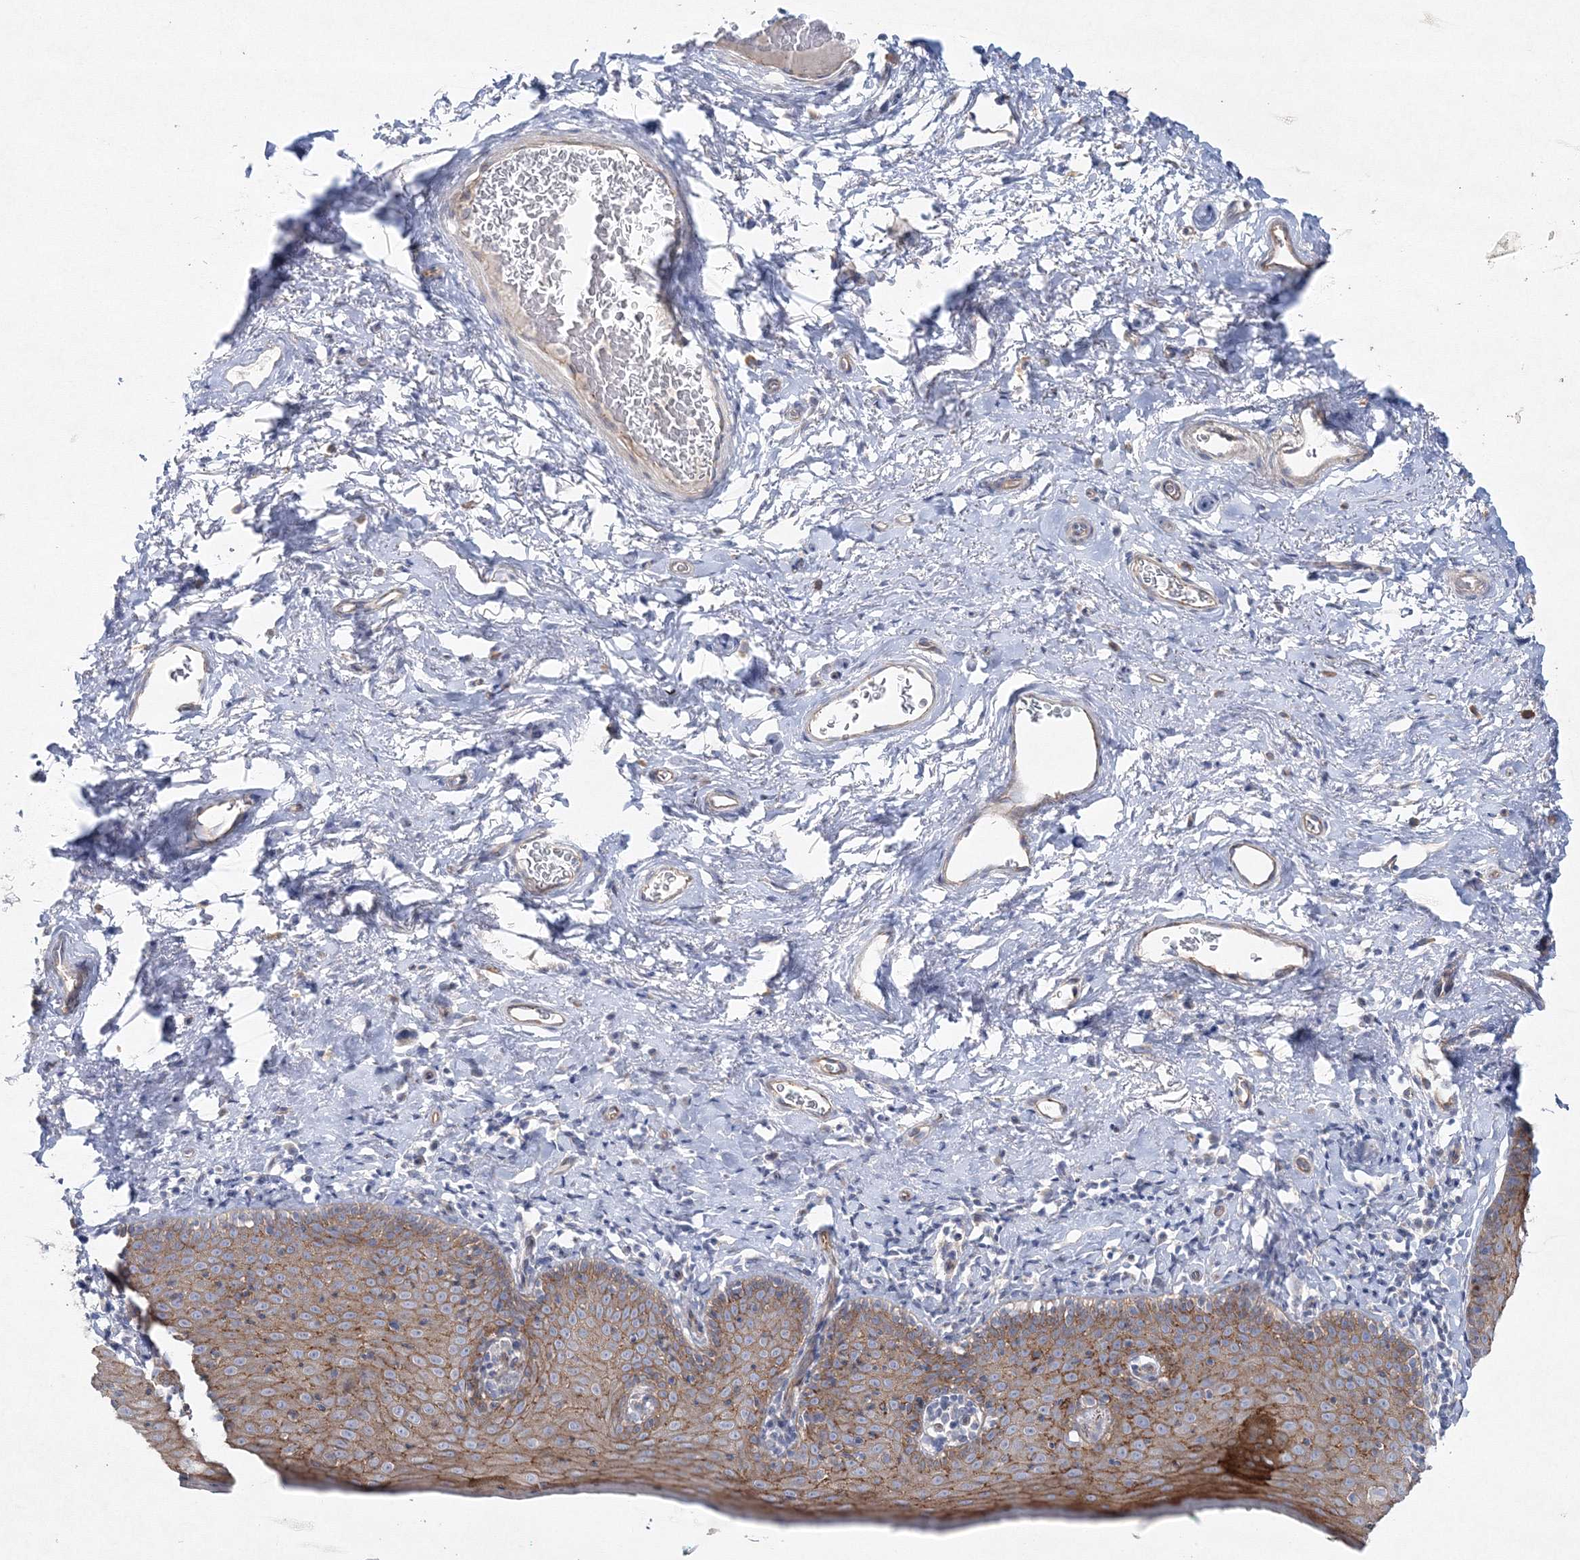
{"staining": {"intensity": "moderate", "quantity": ">75%", "location": "cytoplasmic/membranous"}, "tissue": "skin", "cell_type": "Epidermal cells", "image_type": "normal", "snomed": [{"axis": "morphology", "description": "Normal tissue, NOS"}, {"axis": "topography", "description": "Vulva"}], "caption": "High-power microscopy captured an immunohistochemistry histopathology image of benign skin, revealing moderate cytoplasmic/membranous positivity in approximately >75% of epidermal cells.", "gene": "NAA40", "patient": {"sex": "female", "age": 66}}